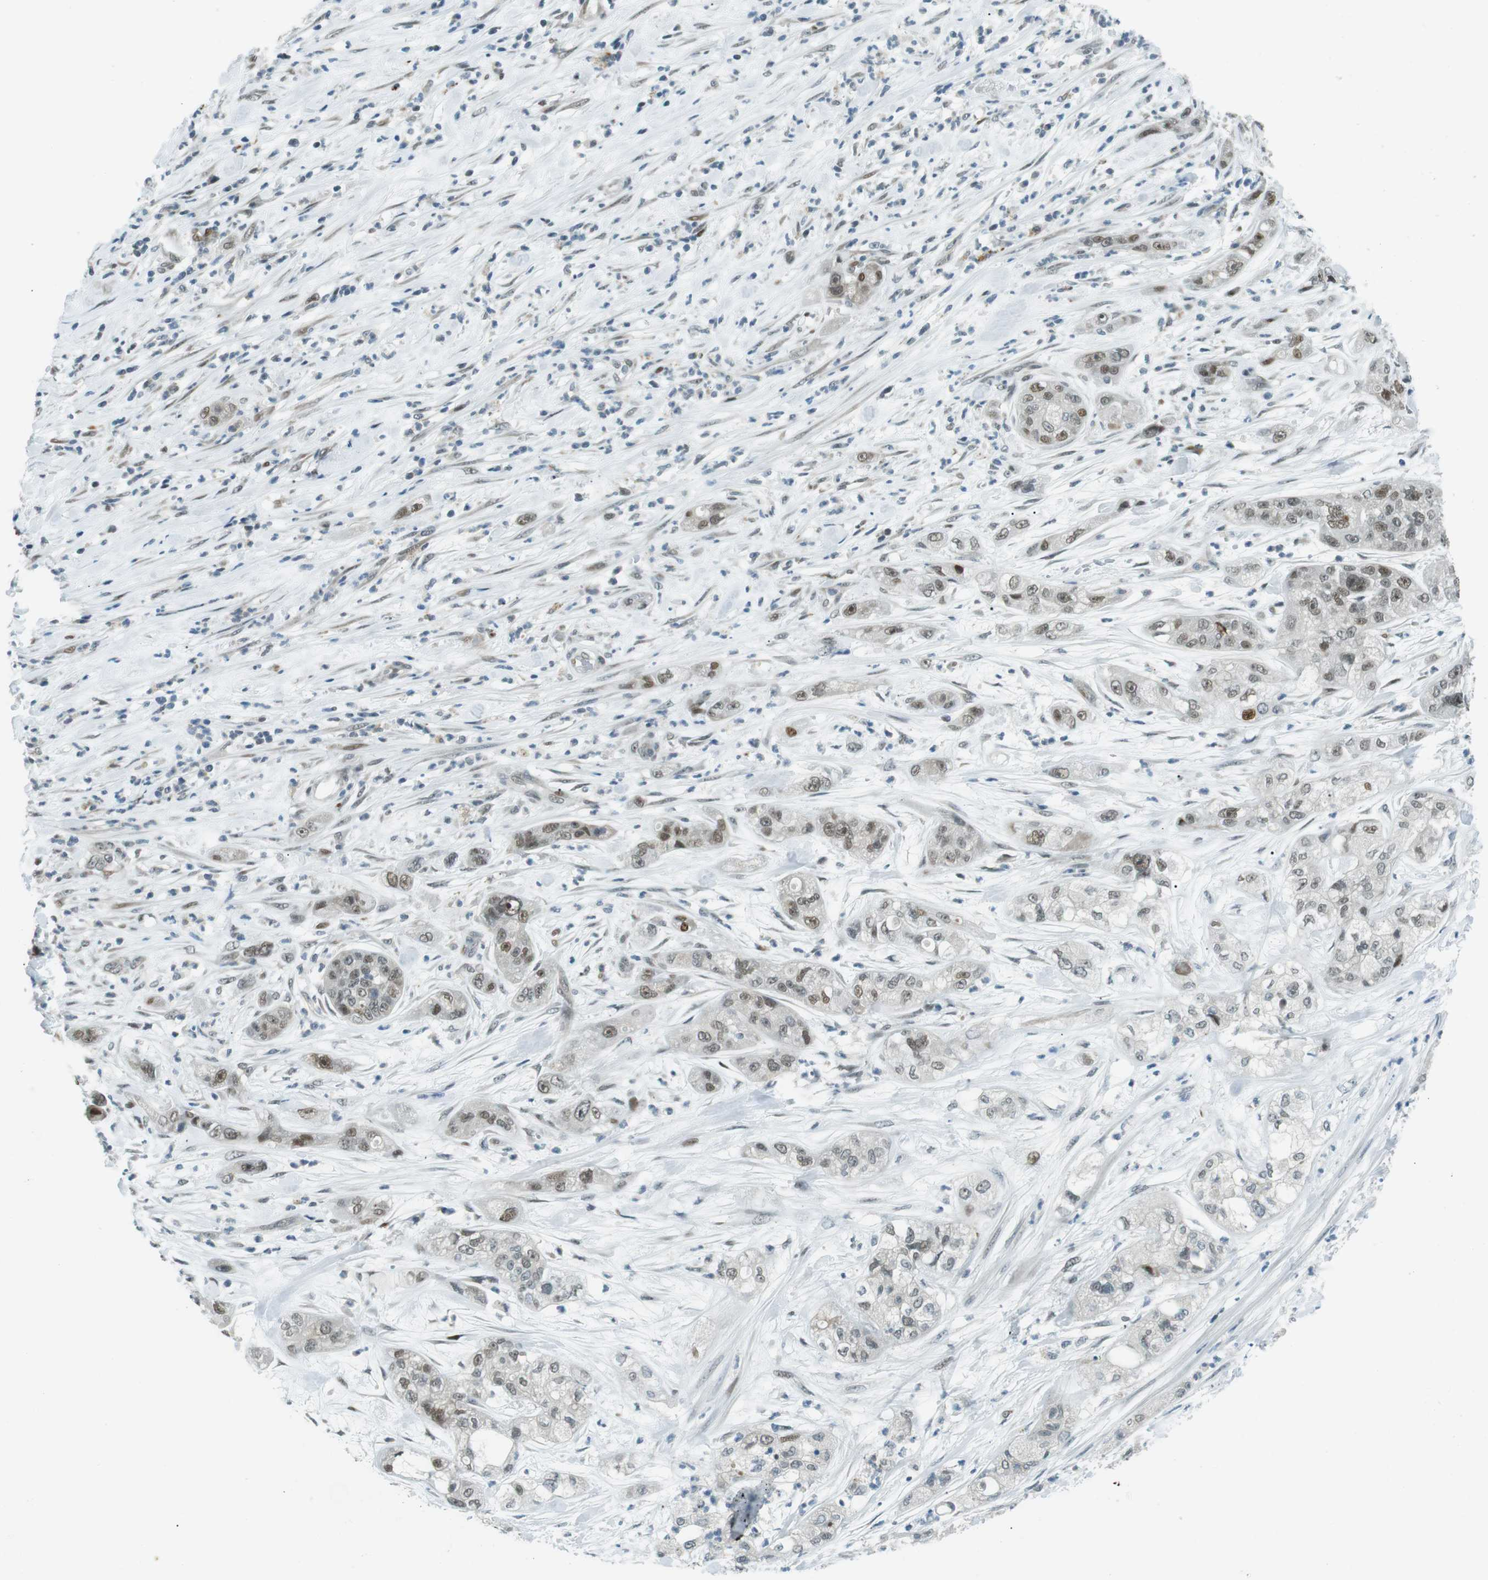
{"staining": {"intensity": "weak", "quantity": ">75%", "location": "nuclear"}, "tissue": "pancreatic cancer", "cell_type": "Tumor cells", "image_type": "cancer", "snomed": [{"axis": "morphology", "description": "Adenocarcinoma, NOS"}, {"axis": "topography", "description": "Pancreas"}], "caption": "High-power microscopy captured an immunohistochemistry (IHC) histopathology image of pancreatic cancer (adenocarcinoma), revealing weak nuclear staining in approximately >75% of tumor cells.", "gene": "PJA1", "patient": {"sex": "female", "age": 78}}